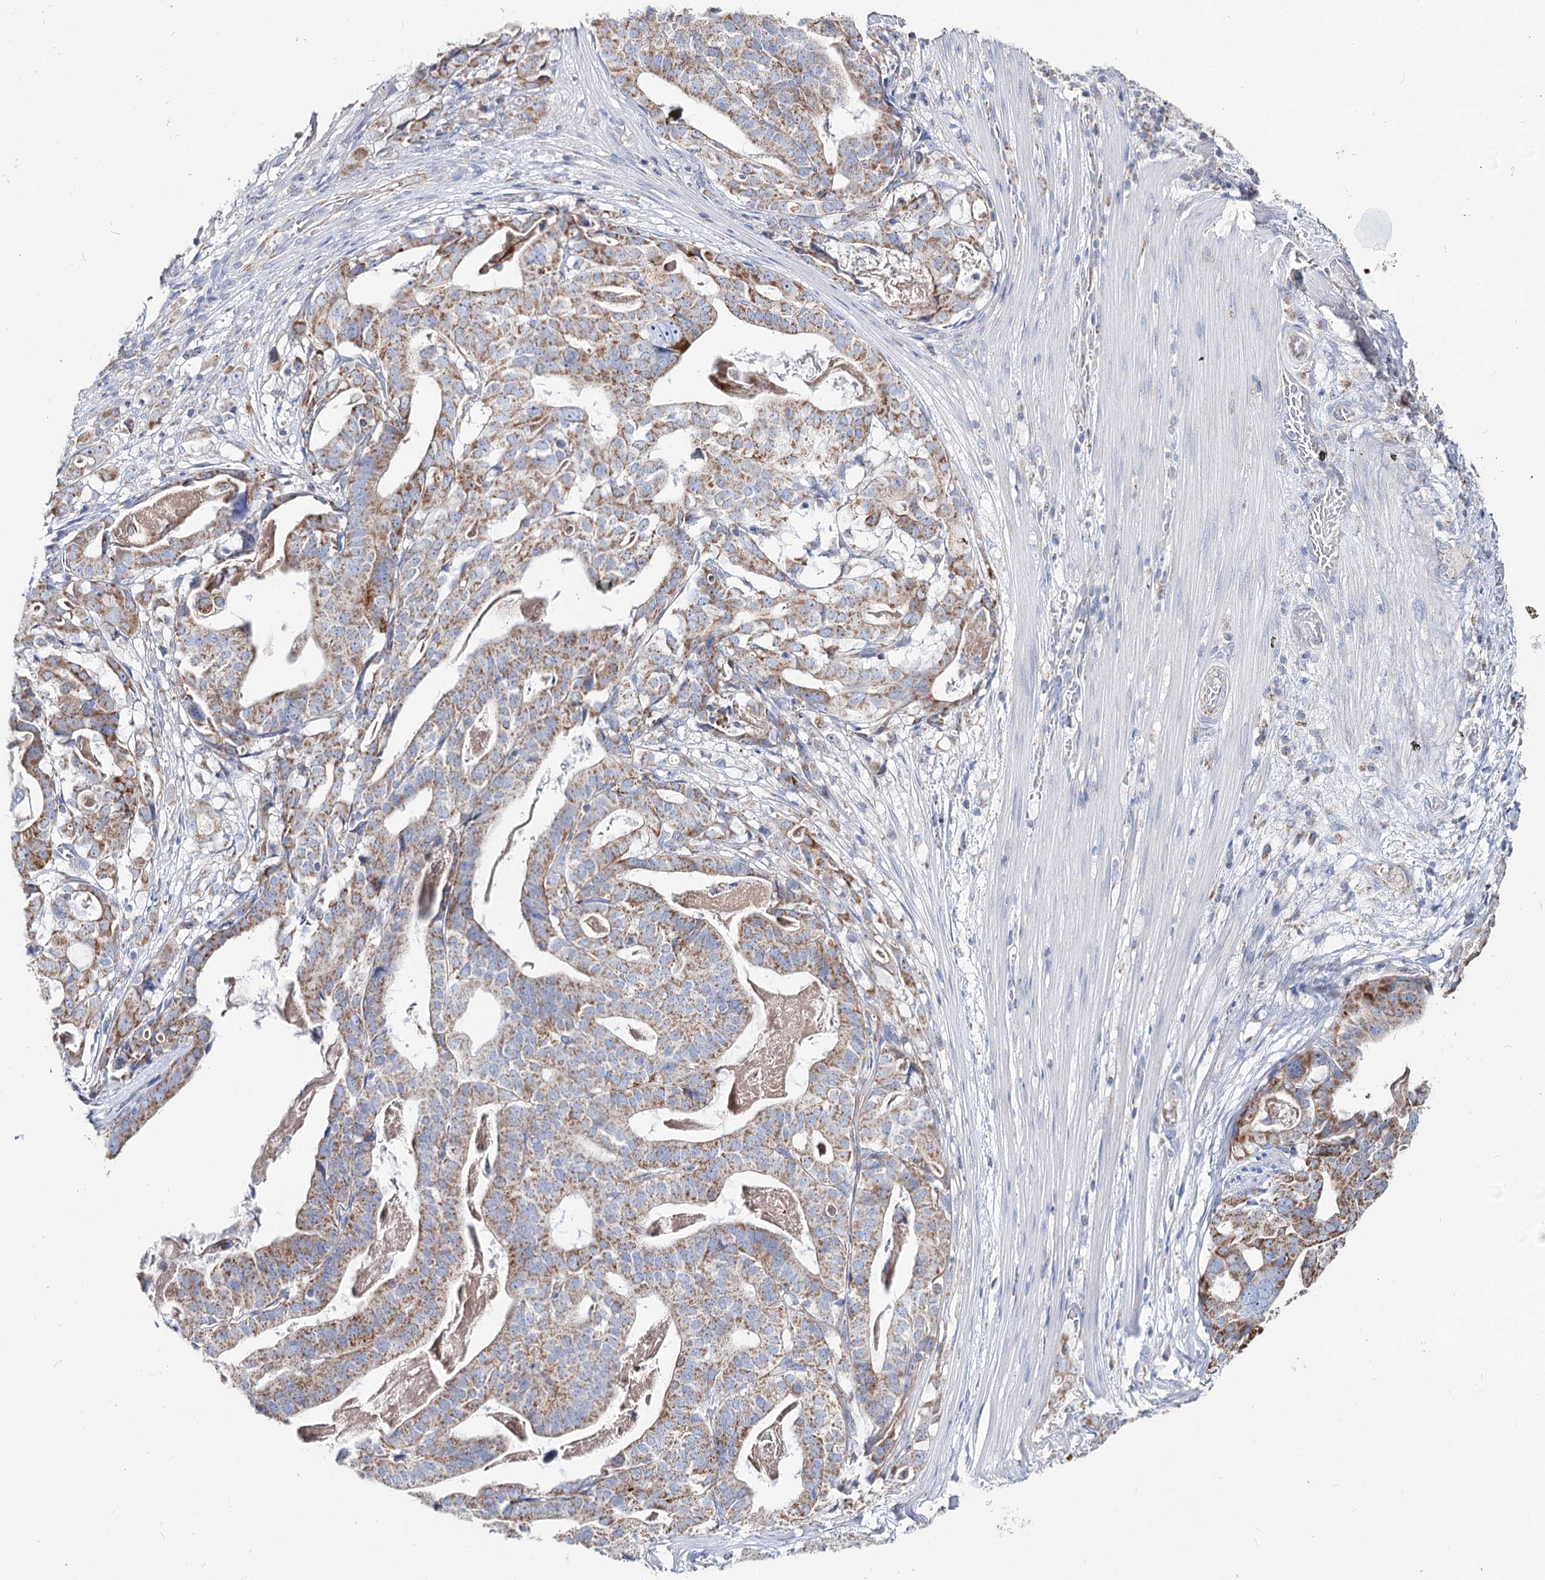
{"staining": {"intensity": "moderate", "quantity": ">75%", "location": "cytoplasmic/membranous"}, "tissue": "stomach cancer", "cell_type": "Tumor cells", "image_type": "cancer", "snomed": [{"axis": "morphology", "description": "Adenocarcinoma, NOS"}, {"axis": "topography", "description": "Stomach"}], "caption": "Immunohistochemistry (DAB (3,3'-diaminobenzidine)) staining of stomach cancer shows moderate cytoplasmic/membranous protein positivity in approximately >75% of tumor cells.", "gene": "MCCC2", "patient": {"sex": "male", "age": 48}}